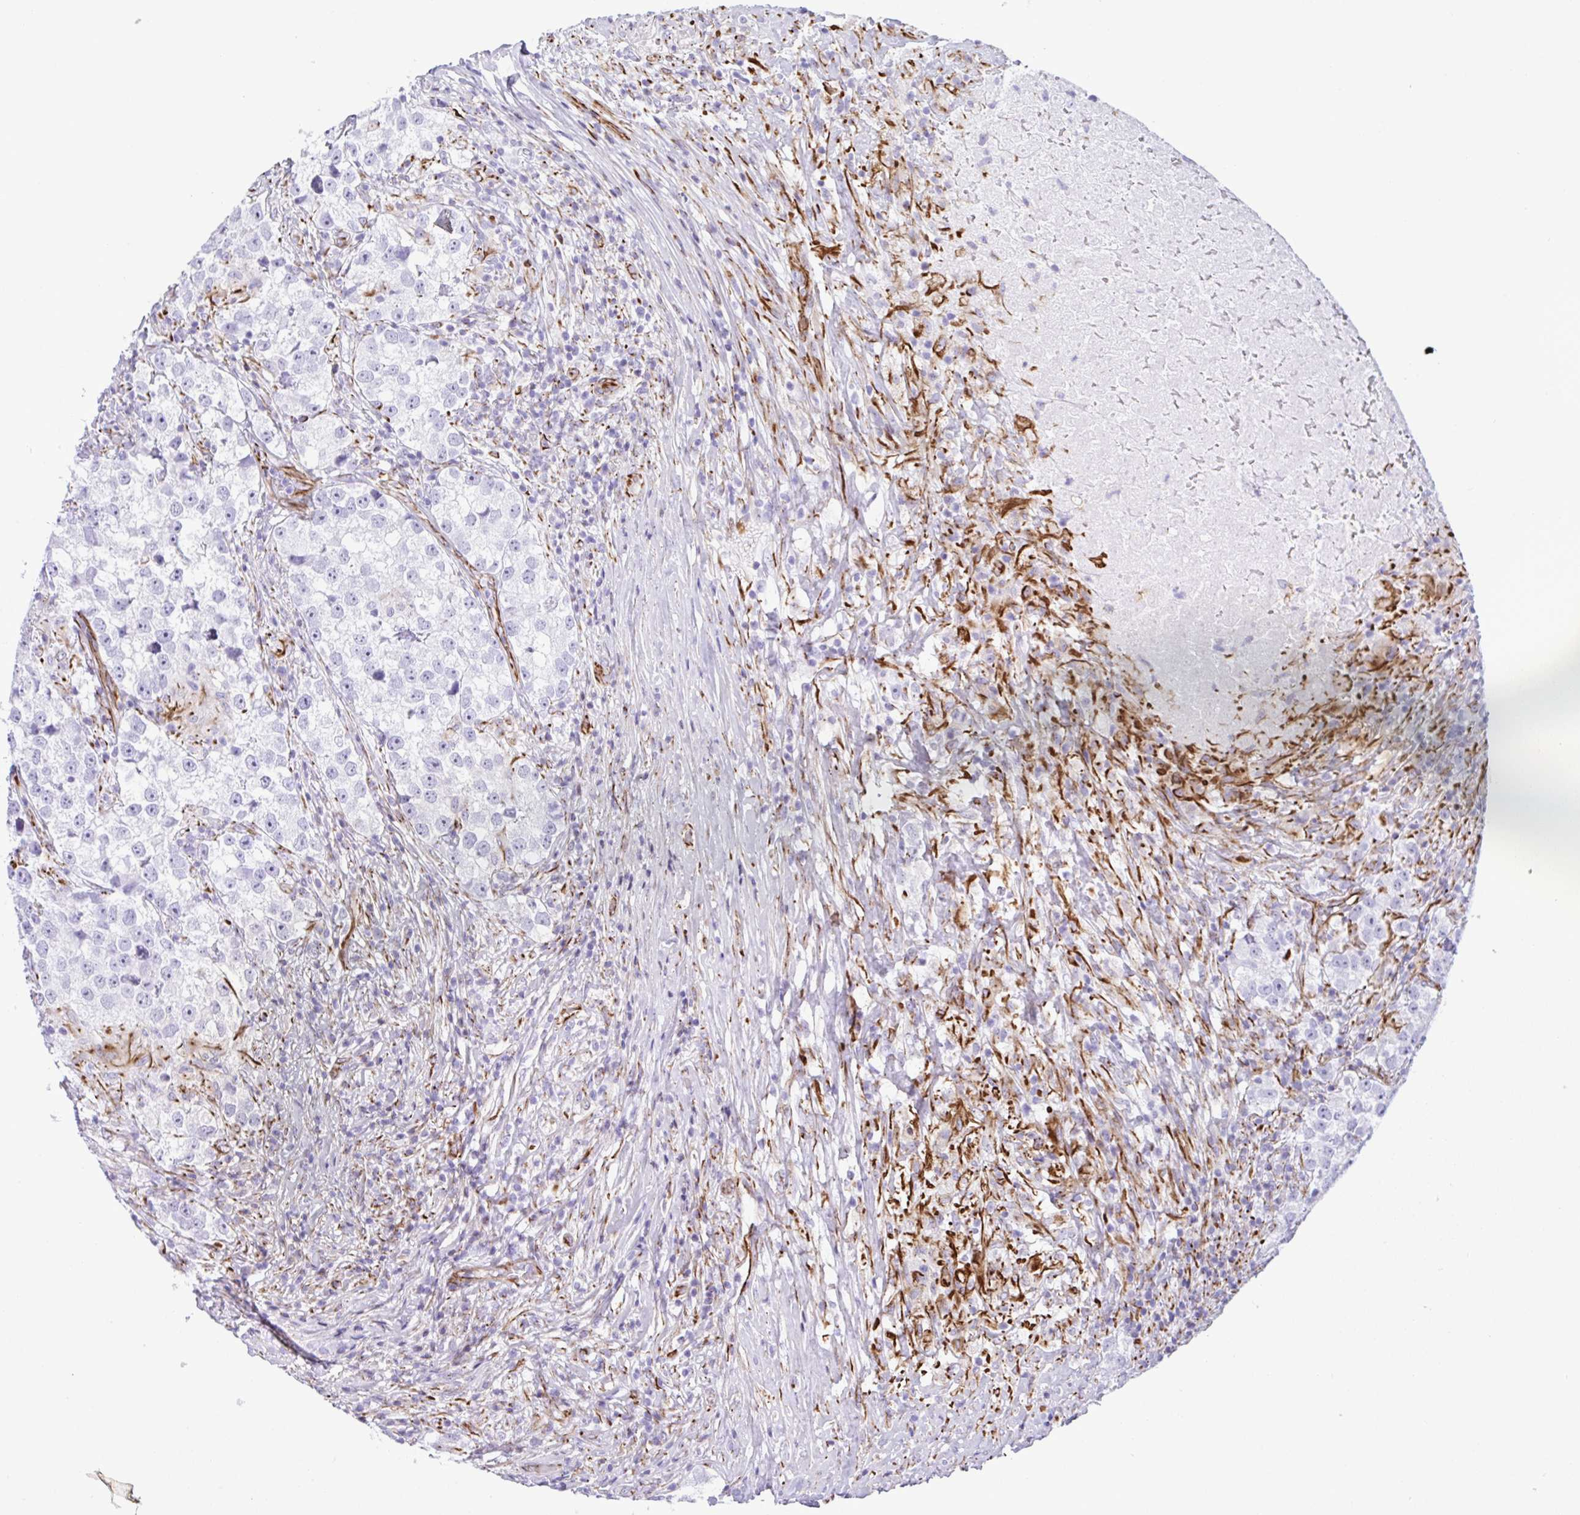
{"staining": {"intensity": "negative", "quantity": "none", "location": "none"}, "tissue": "testis cancer", "cell_type": "Tumor cells", "image_type": "cancer", "snomed": [{"axis": "morphology", "description": "Seminoma, NOS"}, {"axis": "topography", "description": "Testis"}], "caption": "Protein analysis of testis cancer (seminoma) shows no significant staining in tumor cells.", "gene": "SMAD5", "patient": {"sex": "male", "age": 46}}